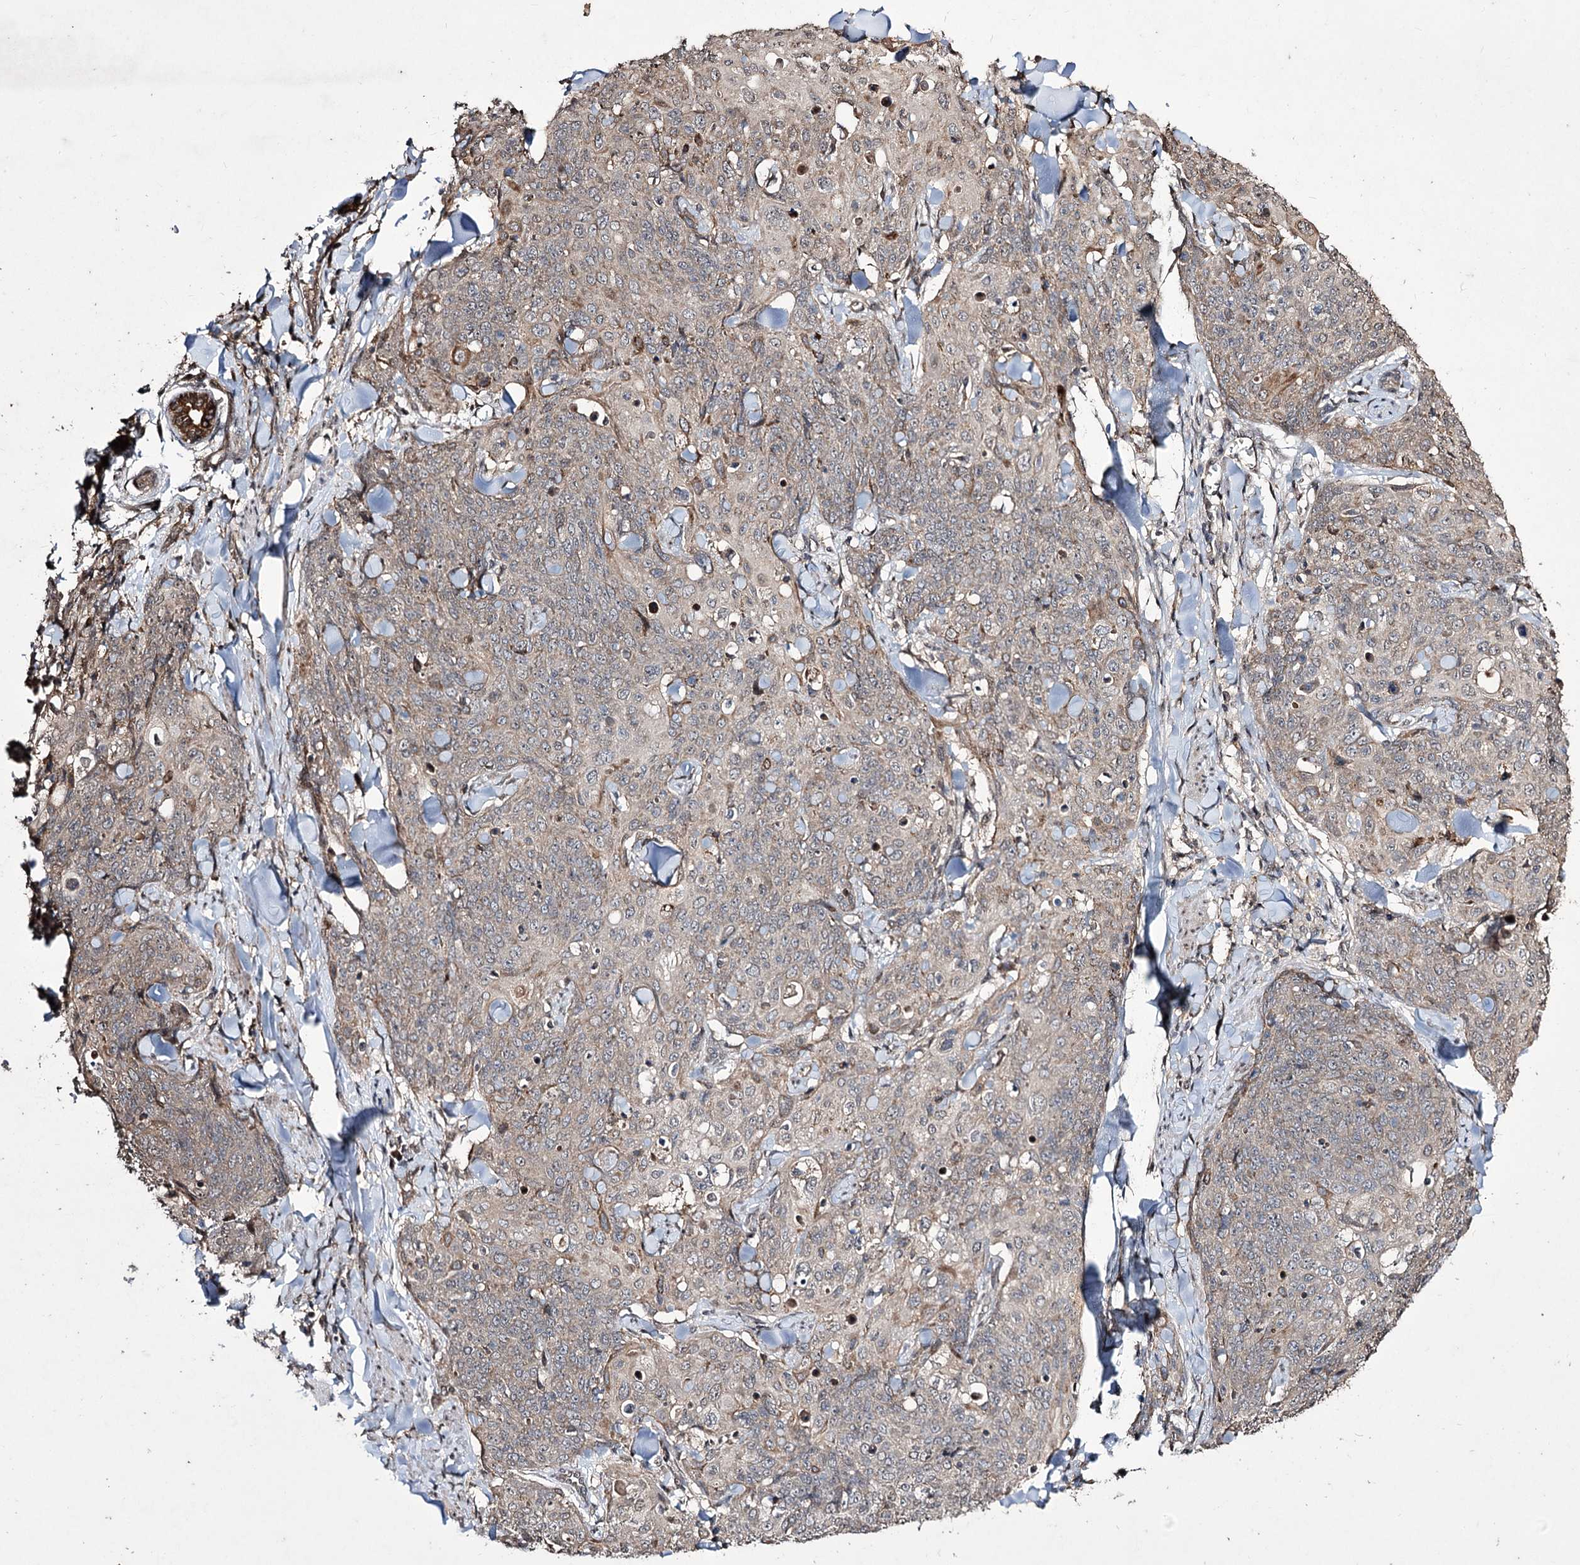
{"staining": {"intensity": "negative", "quantity": "none", "location": "none"}, "tissue": "skin cancer", "cell_type": "Tumor cells", "image_type": "cancer", "snomed": [{"axis": "morphology", "description": "Squamous cell carcinoma, NOS"}, {"axis": "topography", "description": "Skin"}, {"axis": "topography", "description": "Vulva"}], "caption": "High power microscopy image of an IHC image of squamous cell carcinoma (skin), revealing no significant positivity in tumor cells.", "gene": "CPNE8", "patient": {"sex": "female", "age": 85}}